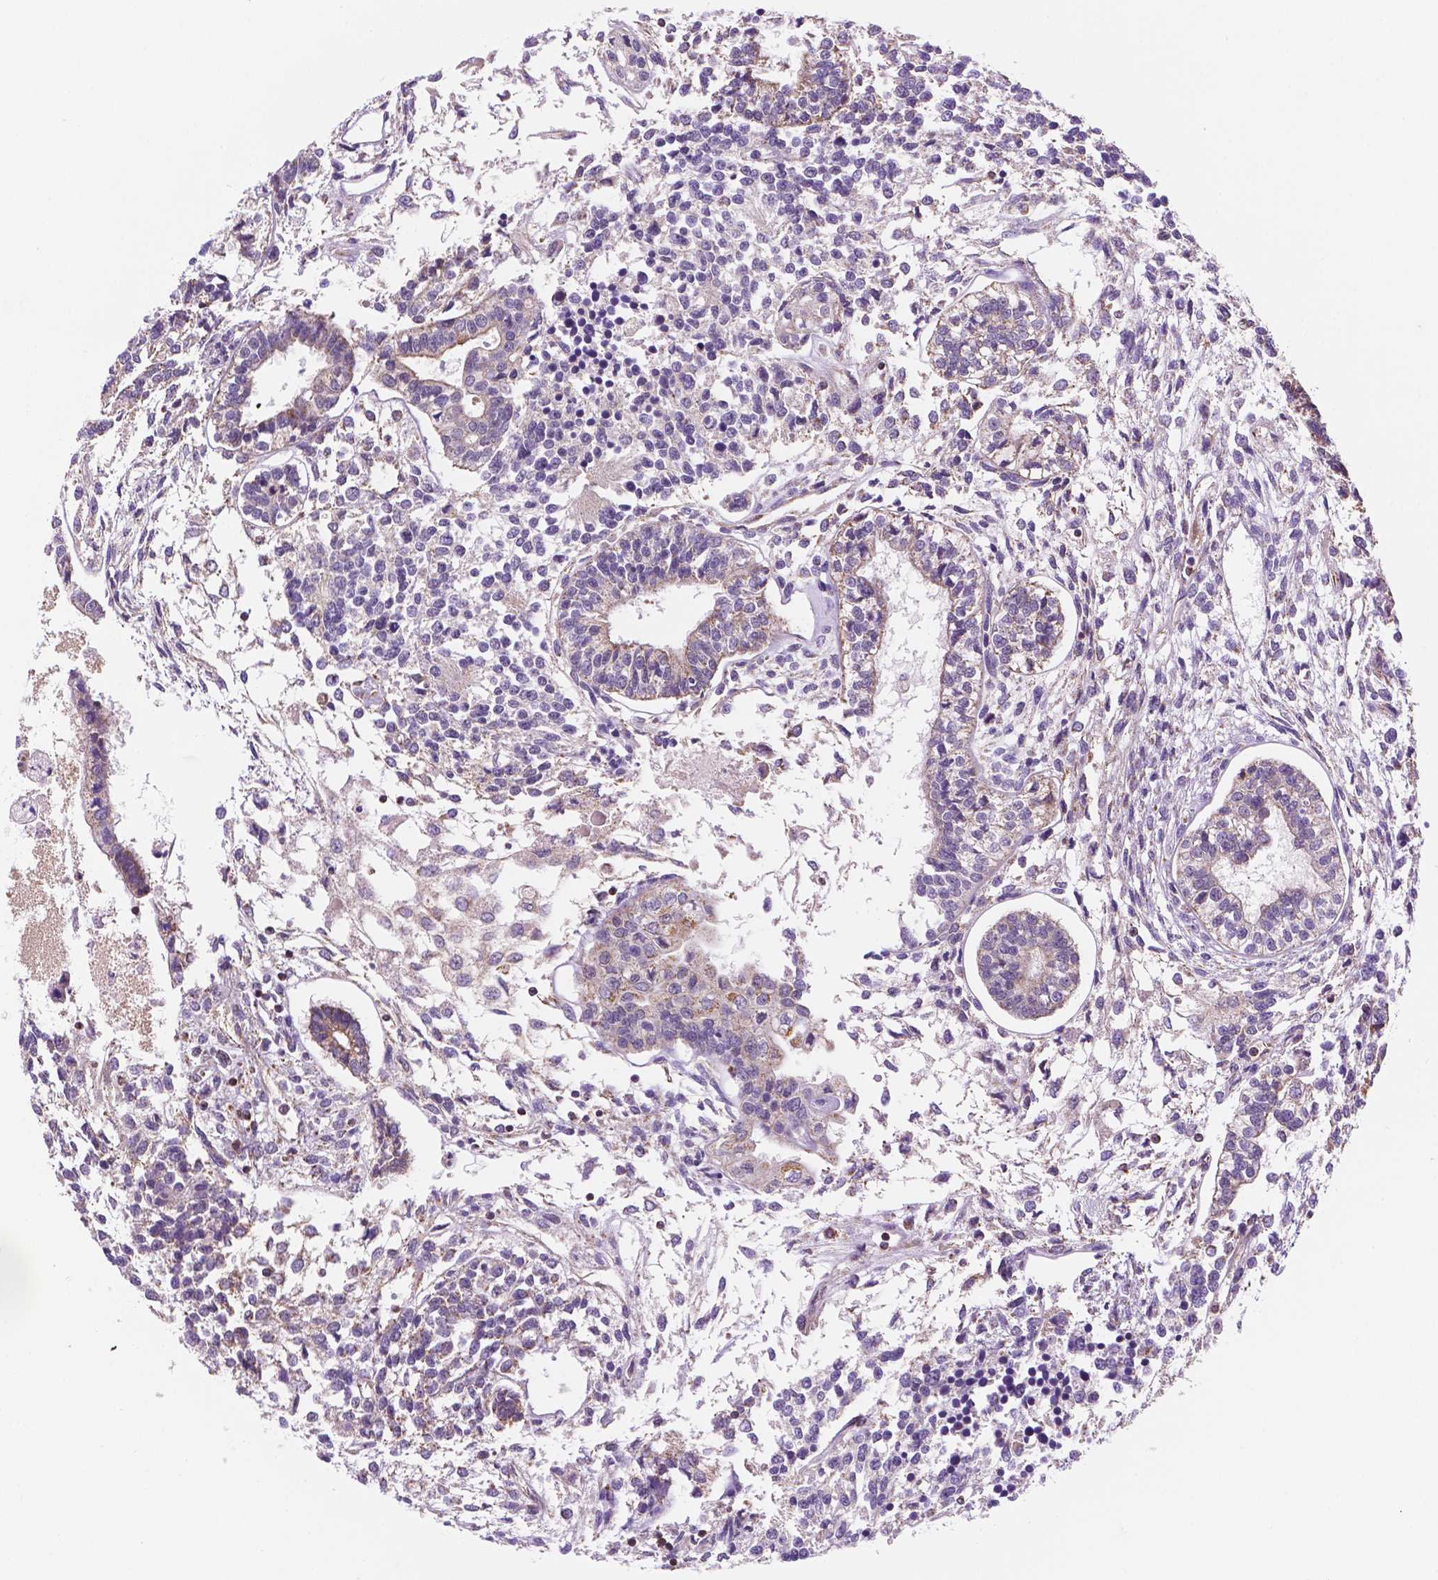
{"staining": {"intensity": "weak", "quantity": "25%-75%", "location": "cytoplasmic/membranous"}, "tissue": "testis cancer", "cell_type": "Tumor cells", "image_type": "cancer", "snomed": [{"axis": "morphology", "description": "Carcinoma, Embryonal, NOS"}, {"axis": "topography", "description": "Testis"}], "caption": "Embryonal carcinoma (testis) stained for a protein reveals weak cytoplasmic/membranous positivity in tumor cells. The staining was performed using DAB, with brown indicating positive protein expression. Nuclei are stained blue with hematoxylin.", "gene": "GEMIN4", "patient": {"sex": "male", "age": 37}}